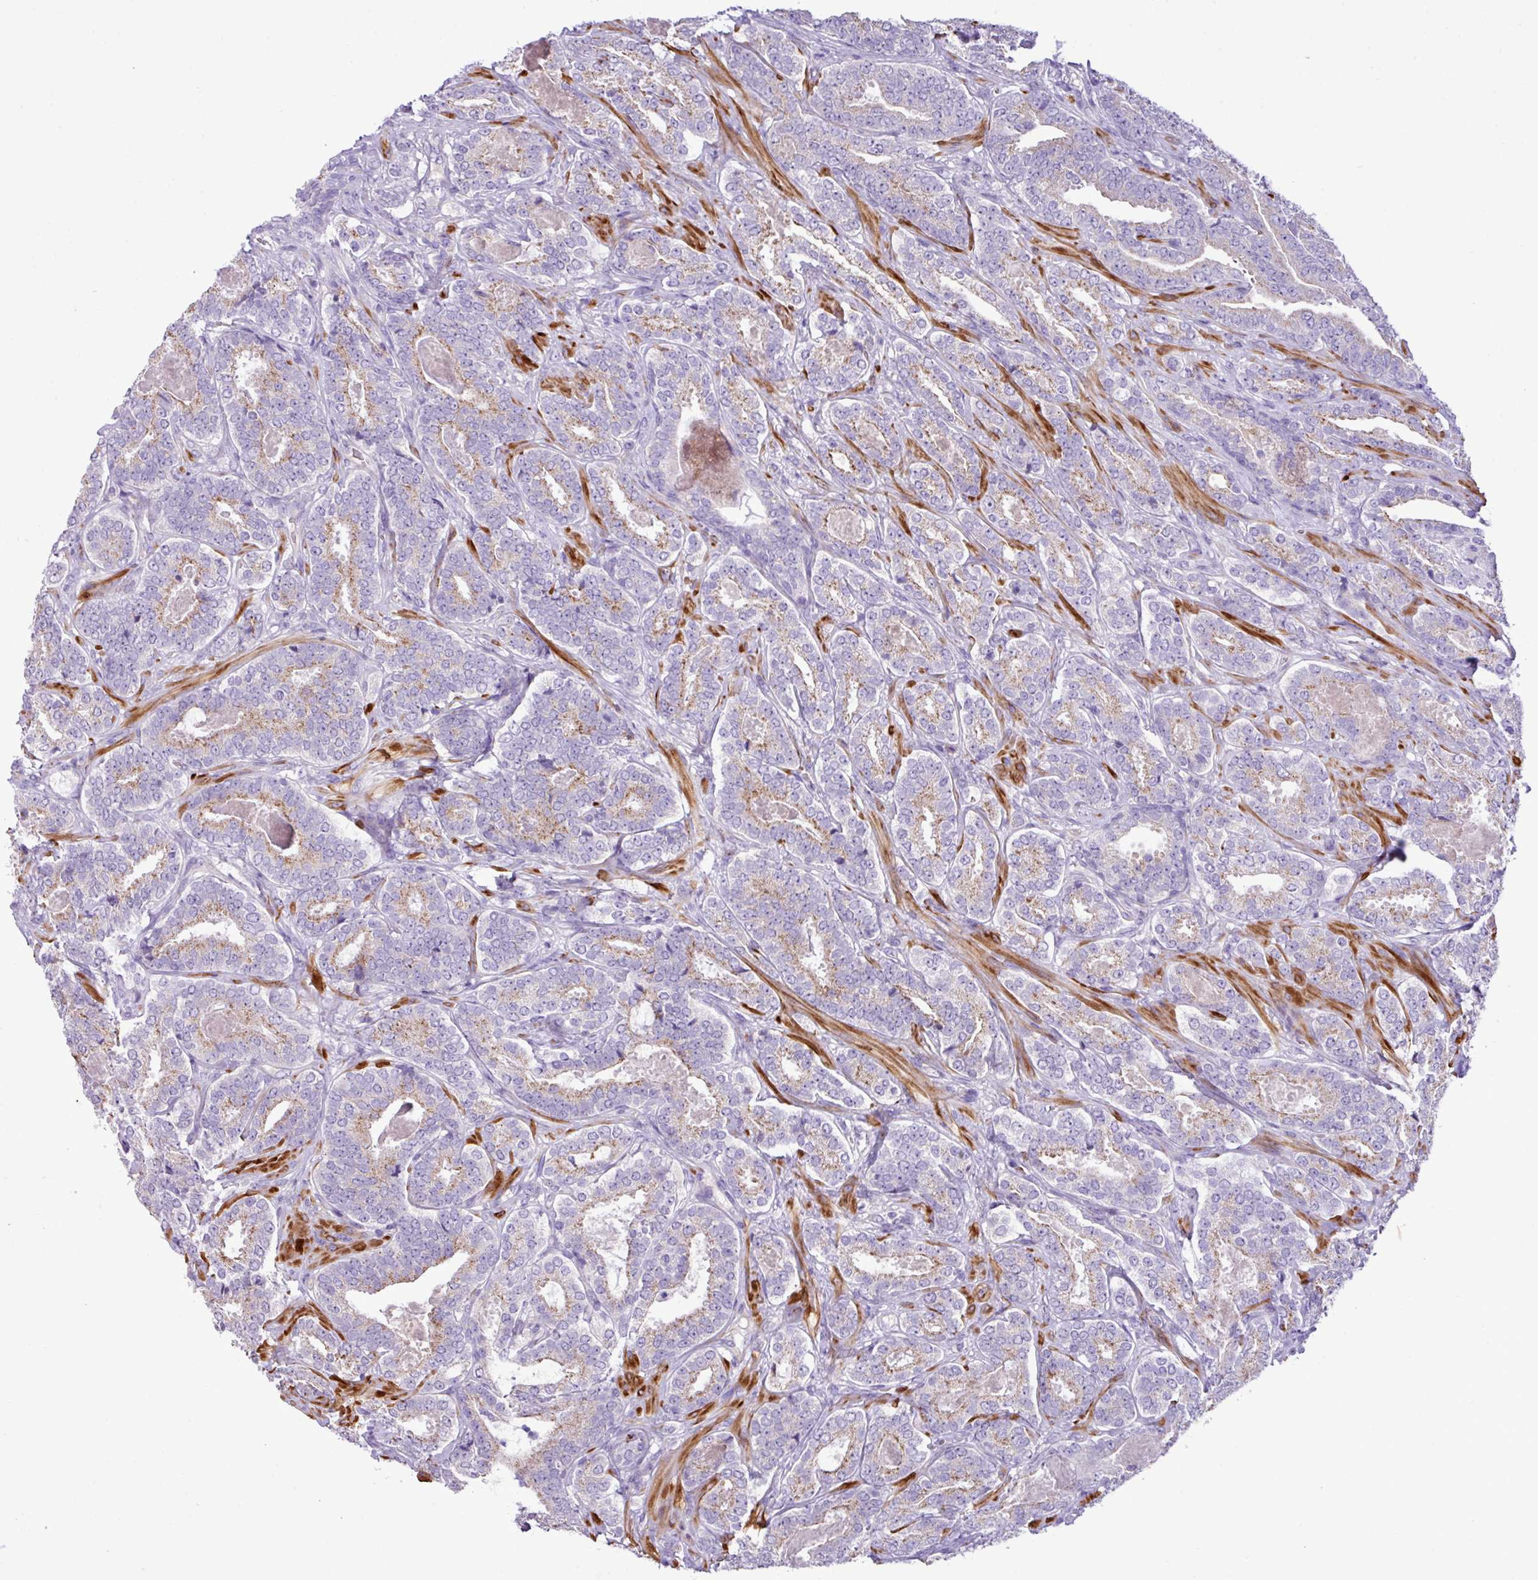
{"staining": {"intensity": "weak", "quantity": "25%-75%", "location": "cytoplasmic/membranous"}, "tissue": "prostate cancer", "cell_type": "Tumor cells", "image_type": "cancer", "snomed": [{"axis": "morphology", "description": "Adenocarcinoma, High grade"}, {"axis": "topography", "description": "Prostate"}], "caption": "High-magnification brightfield microscopy of high-grade adenocarcinoma (prostate) stained with DAB (brown) and counterstained with hematoxylin (blue). tumor cells exhibit weak cytoplasmic/membranous staining is appreciated in approximately25%-75% of cells. Immunohistochemistry stains the protein of interest in brown and the nuclei are stained blue.", "gene": "ZSCAN5A", "patient": {"sex": "male", "age": 65}}